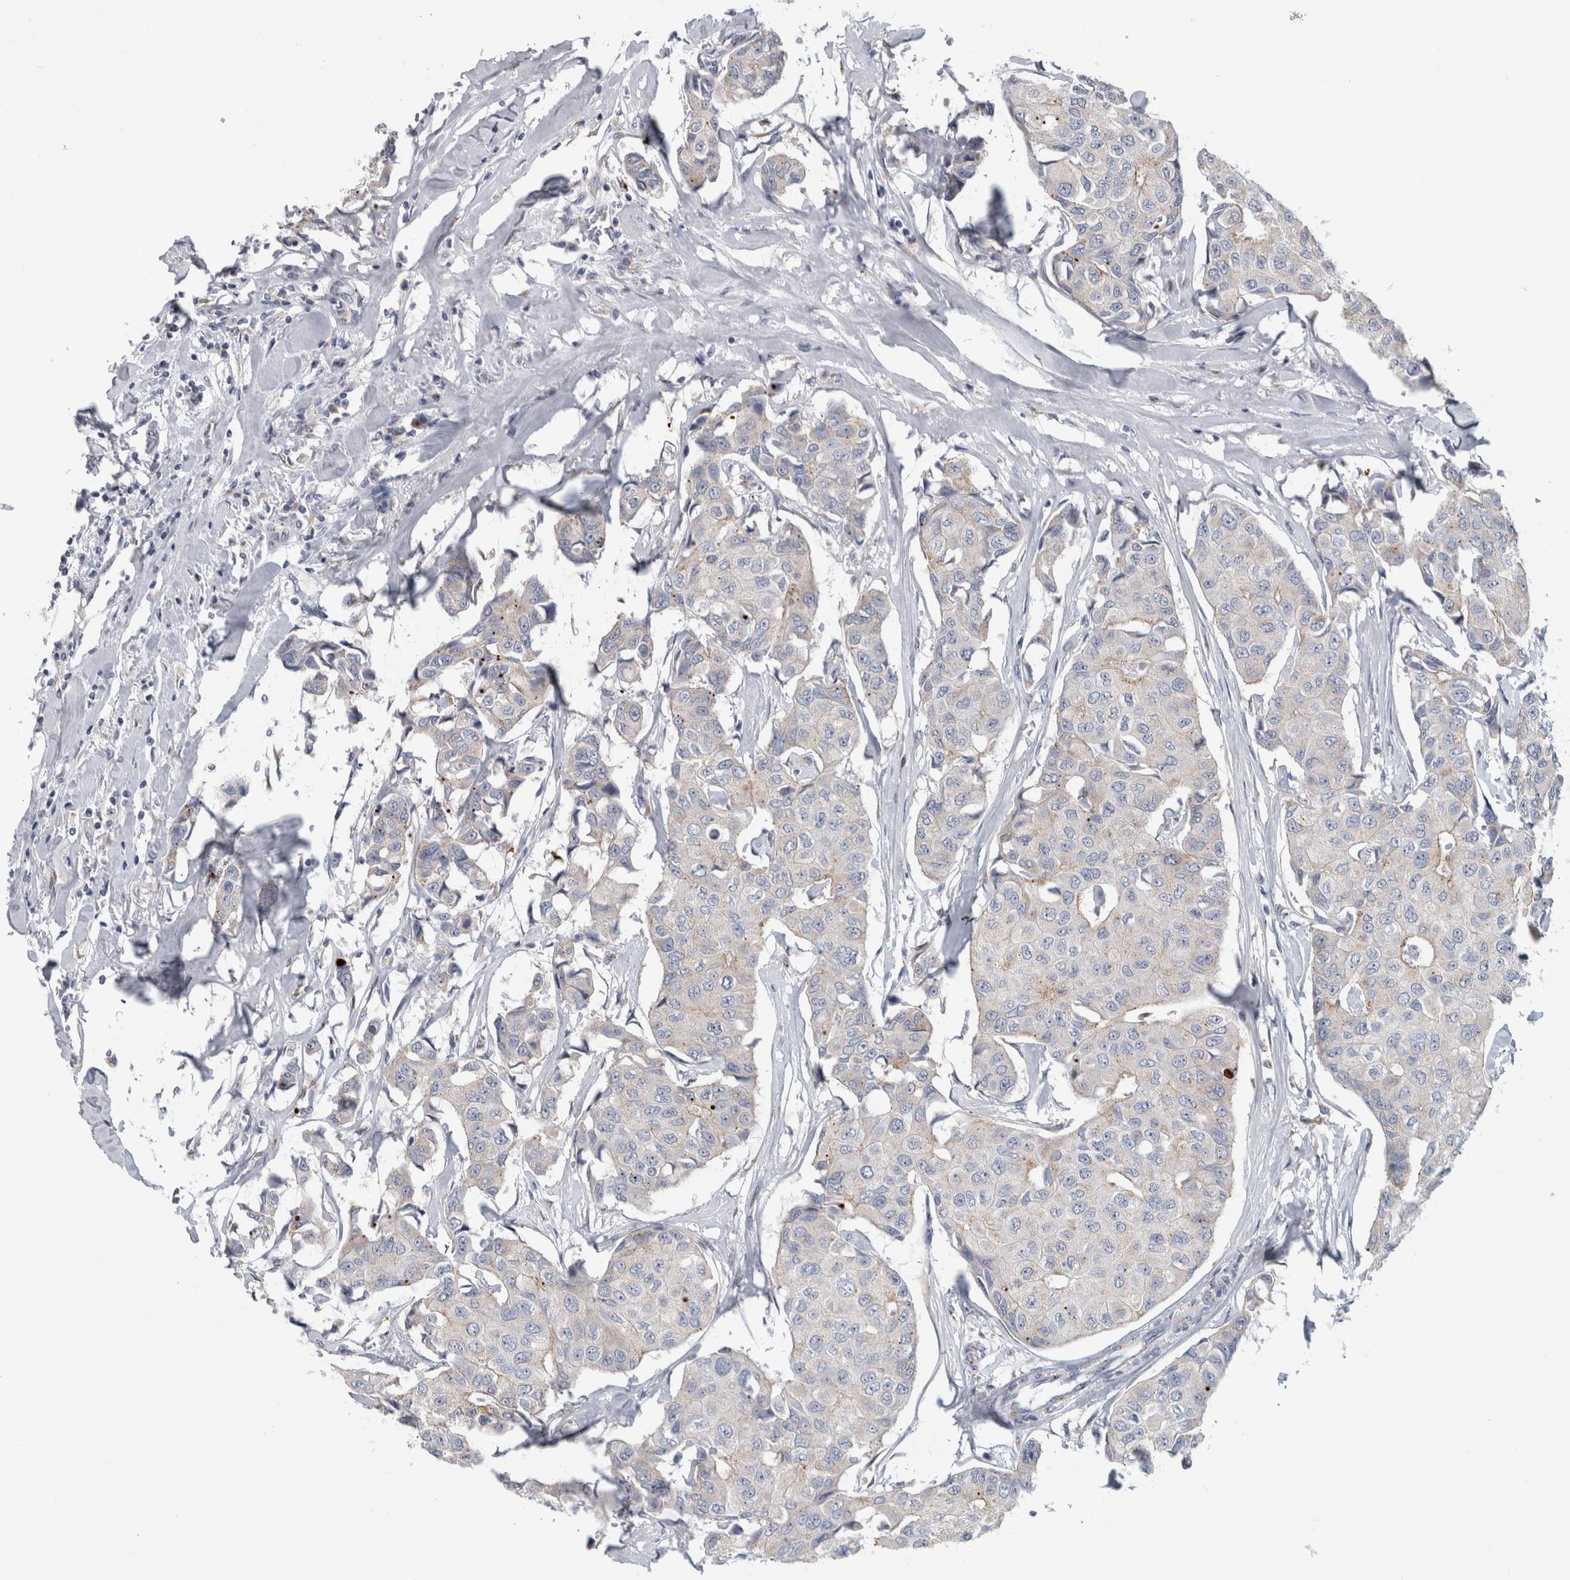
{"staining": {"intensity": "negative", "quantity": "none", "location": "none"}, "tissue": "breast cancer", "cell_type": "Tumor cells", "image_type": "cancer", "snomed": [{"axis": "morphology", "description": "Duct carcinoma"}, {"axis": "topography", "description": "Breast"}], "caption": "Breast intraductal carcinoma was stained to show a protein in brown. There is no significant positivity in tumor cells. The staining is performed using DAB brown chromogen with nuclei counter-stained in using hematoxylin.", "gene": "AKAP9", "patient": {"sex": "female", "age": 80}}